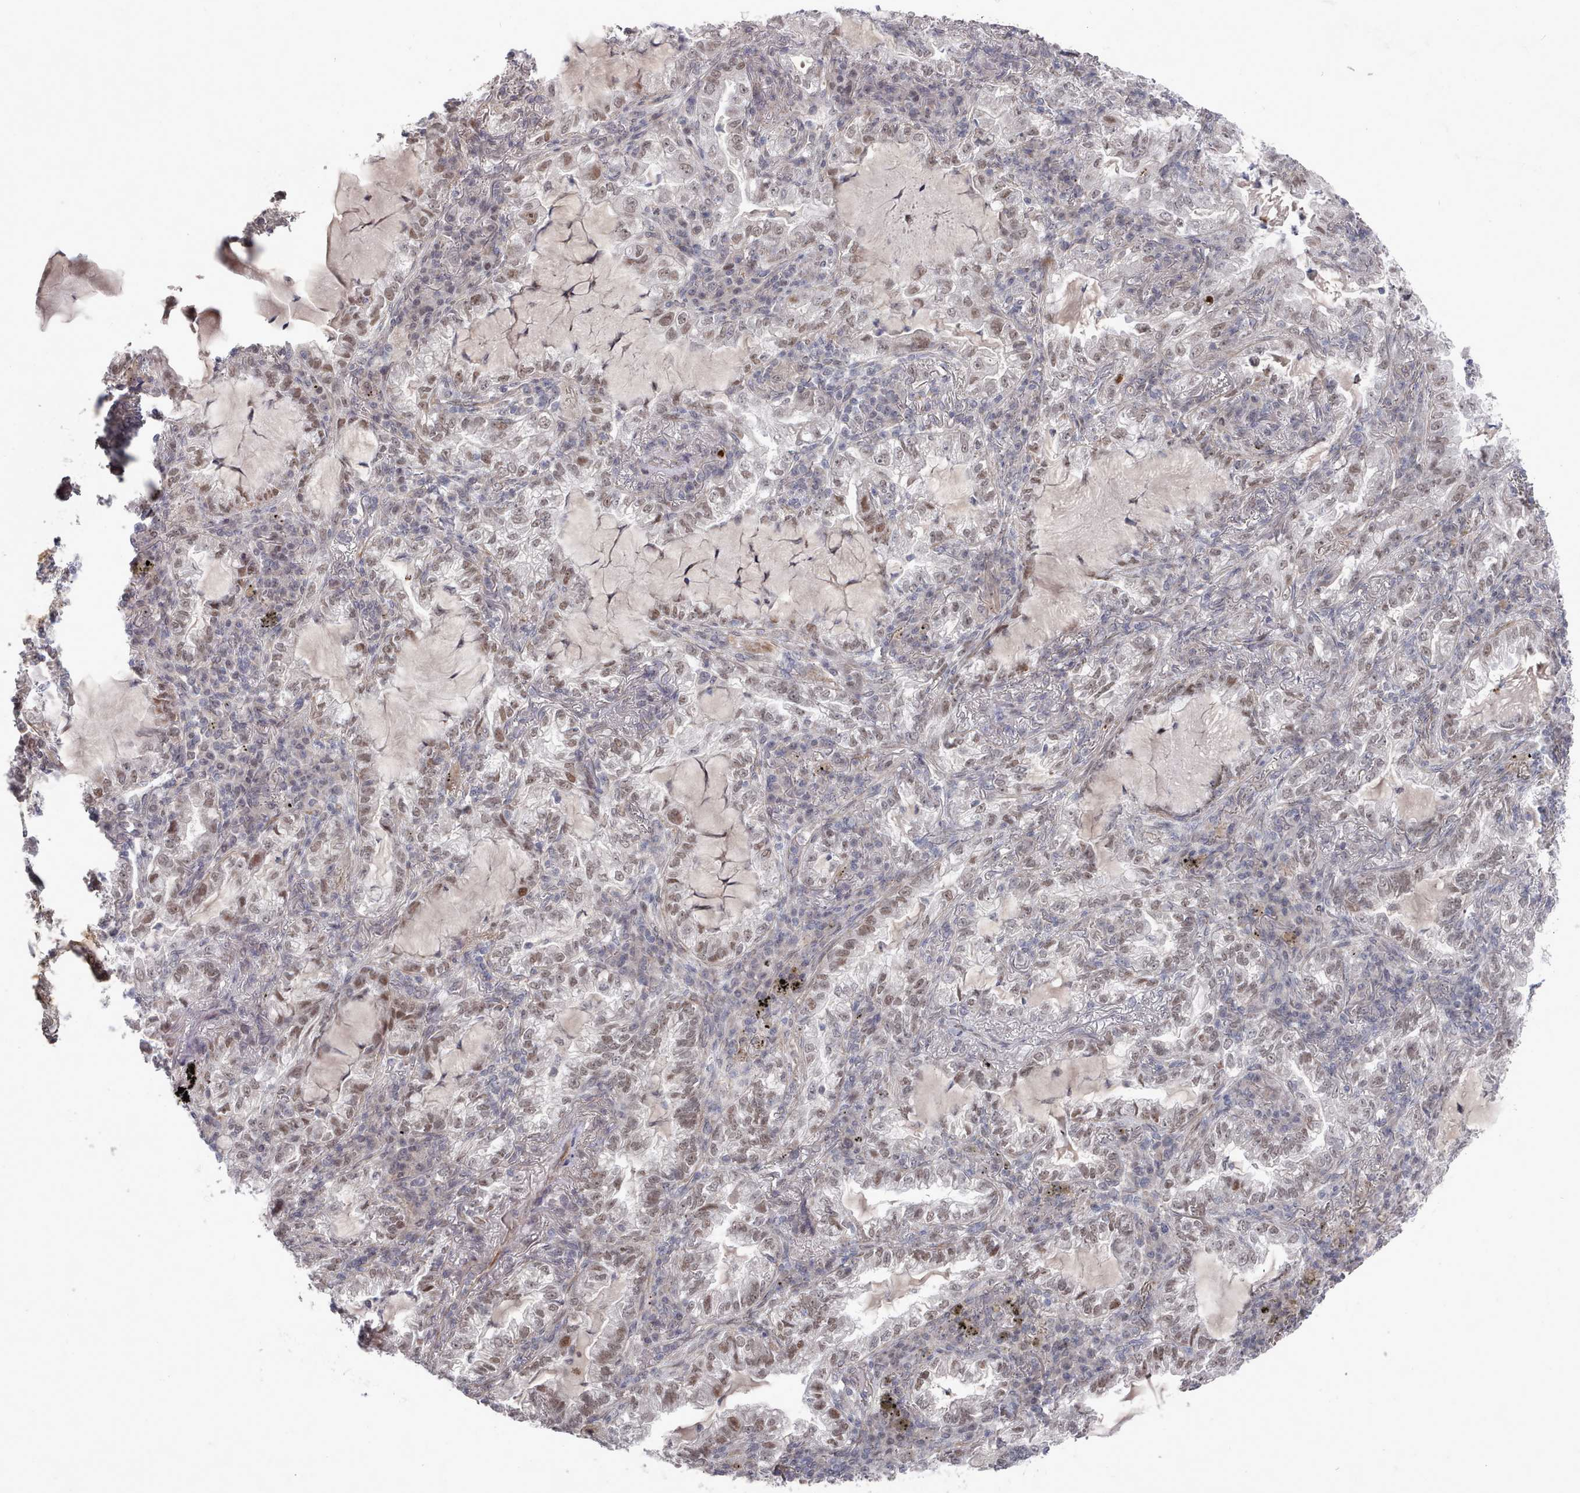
{"staining": {"intensity": "moderate", "quantity": "<25%", "location": "nuclear"}, "tissue": "lung cancer", "cell_type": "Tumor cells", "image_type": "cancer", "snomed": [{"axis": "morphology", "description": "Adenocarcinoma, NOS"}, {"axis": "topography", "description": "Lung"}], "caption": "Human lung adenocarcinoma stained with a protein marker shows moderate staining in tumor cells.", "gene": "CPSF4", "patient": {"sex": "female", "age": 73}}